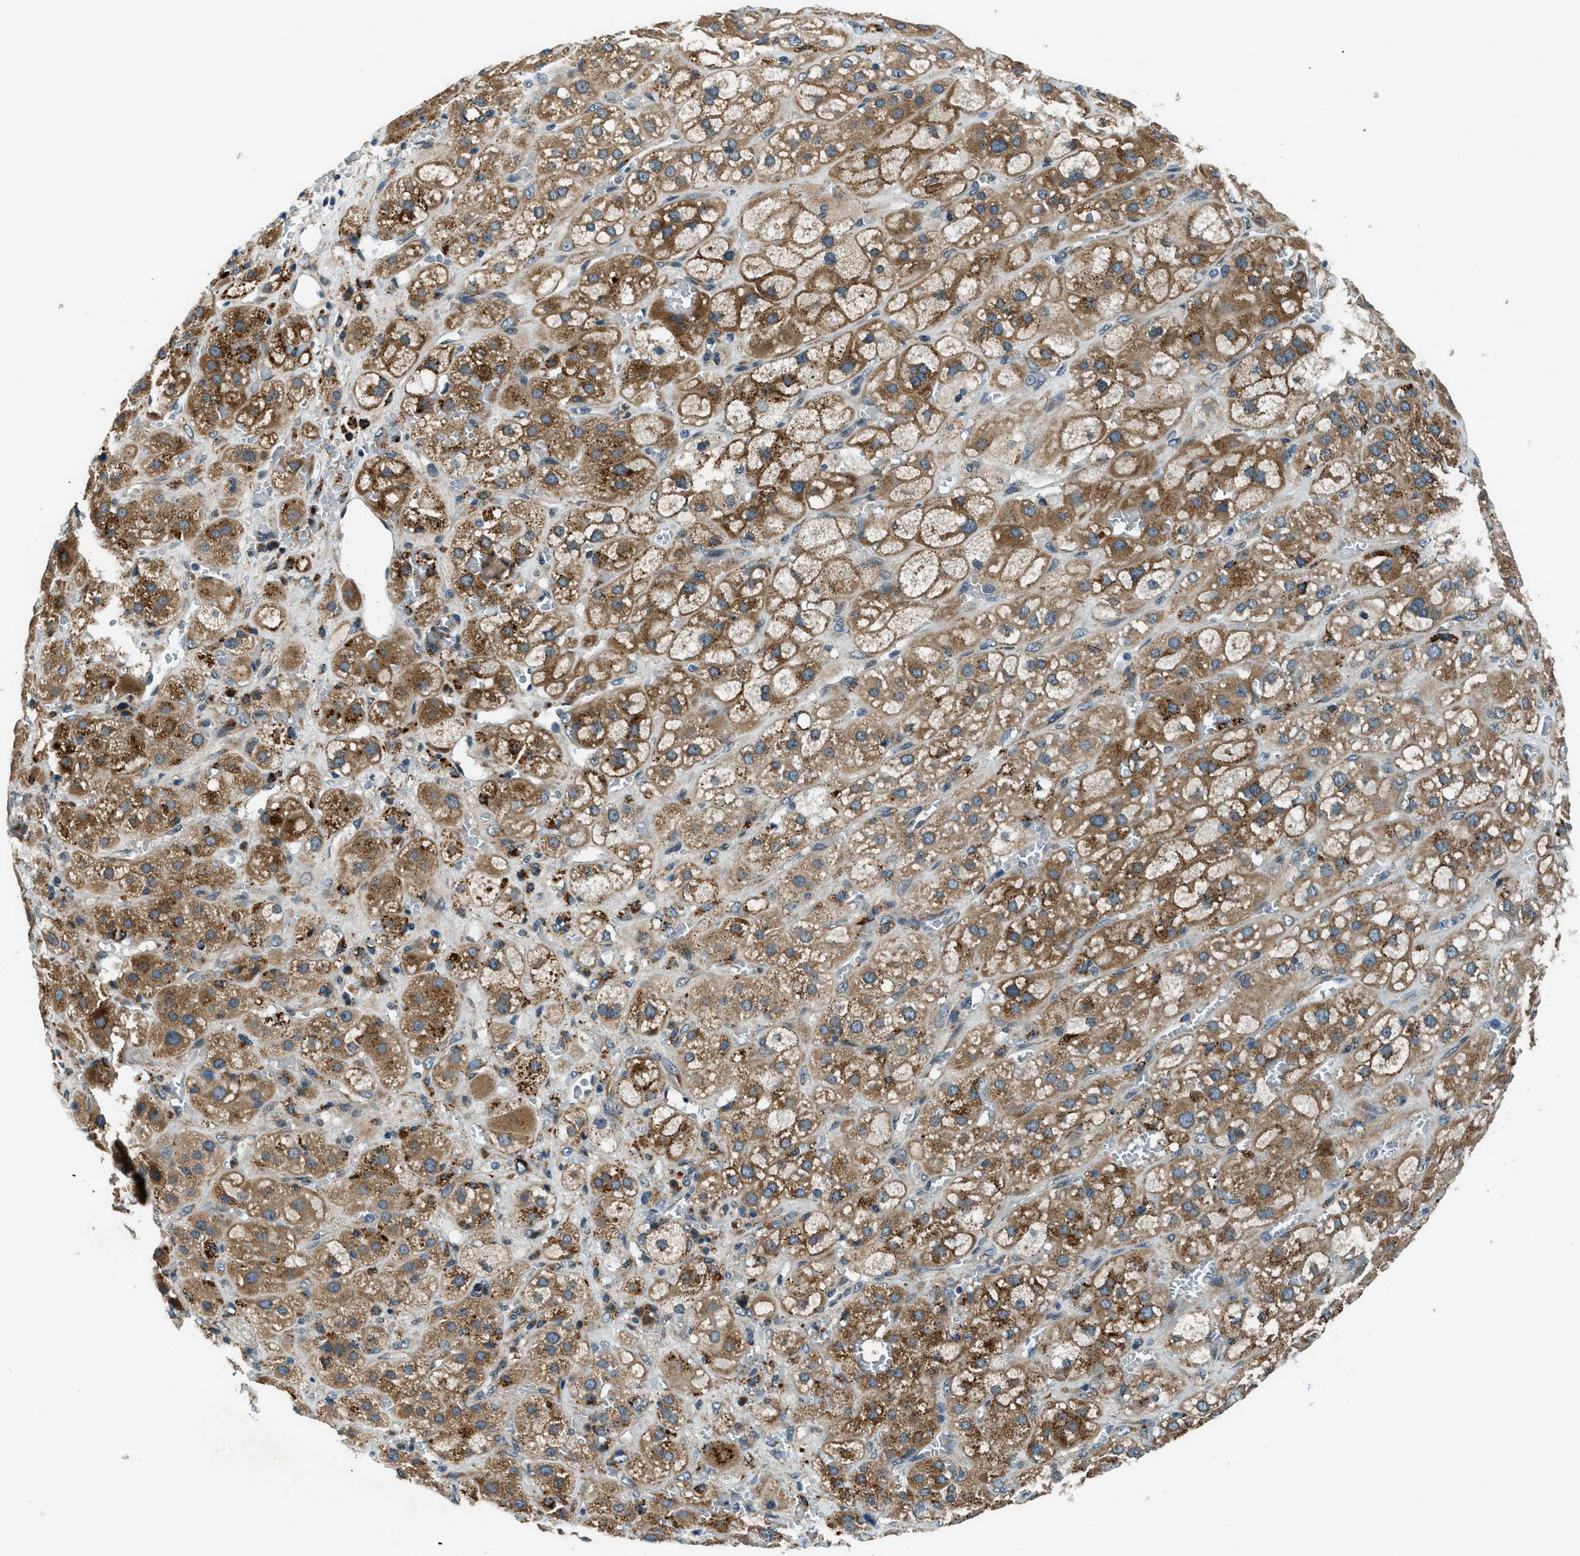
{"staining": {"intensity": "moderate", "quantity": ">75%", "location": "cytoplasmic/membranous"}, "tissue": "adrenal gland", "cell_type": "Glandular cells", "image_type": "normal", "snomed": [{"axis": "morphology", "description": "Normal tissue, NOS"}, {"axis": "topography", "description": "Adrenal gland"}], "caption": "Adrenal gland stained for a protein demonstrates moderate cytoplasmic/membranous positivity in glandular cells.", "gene": "GINM1", "patient": {"sex": "female", "age": 47}}